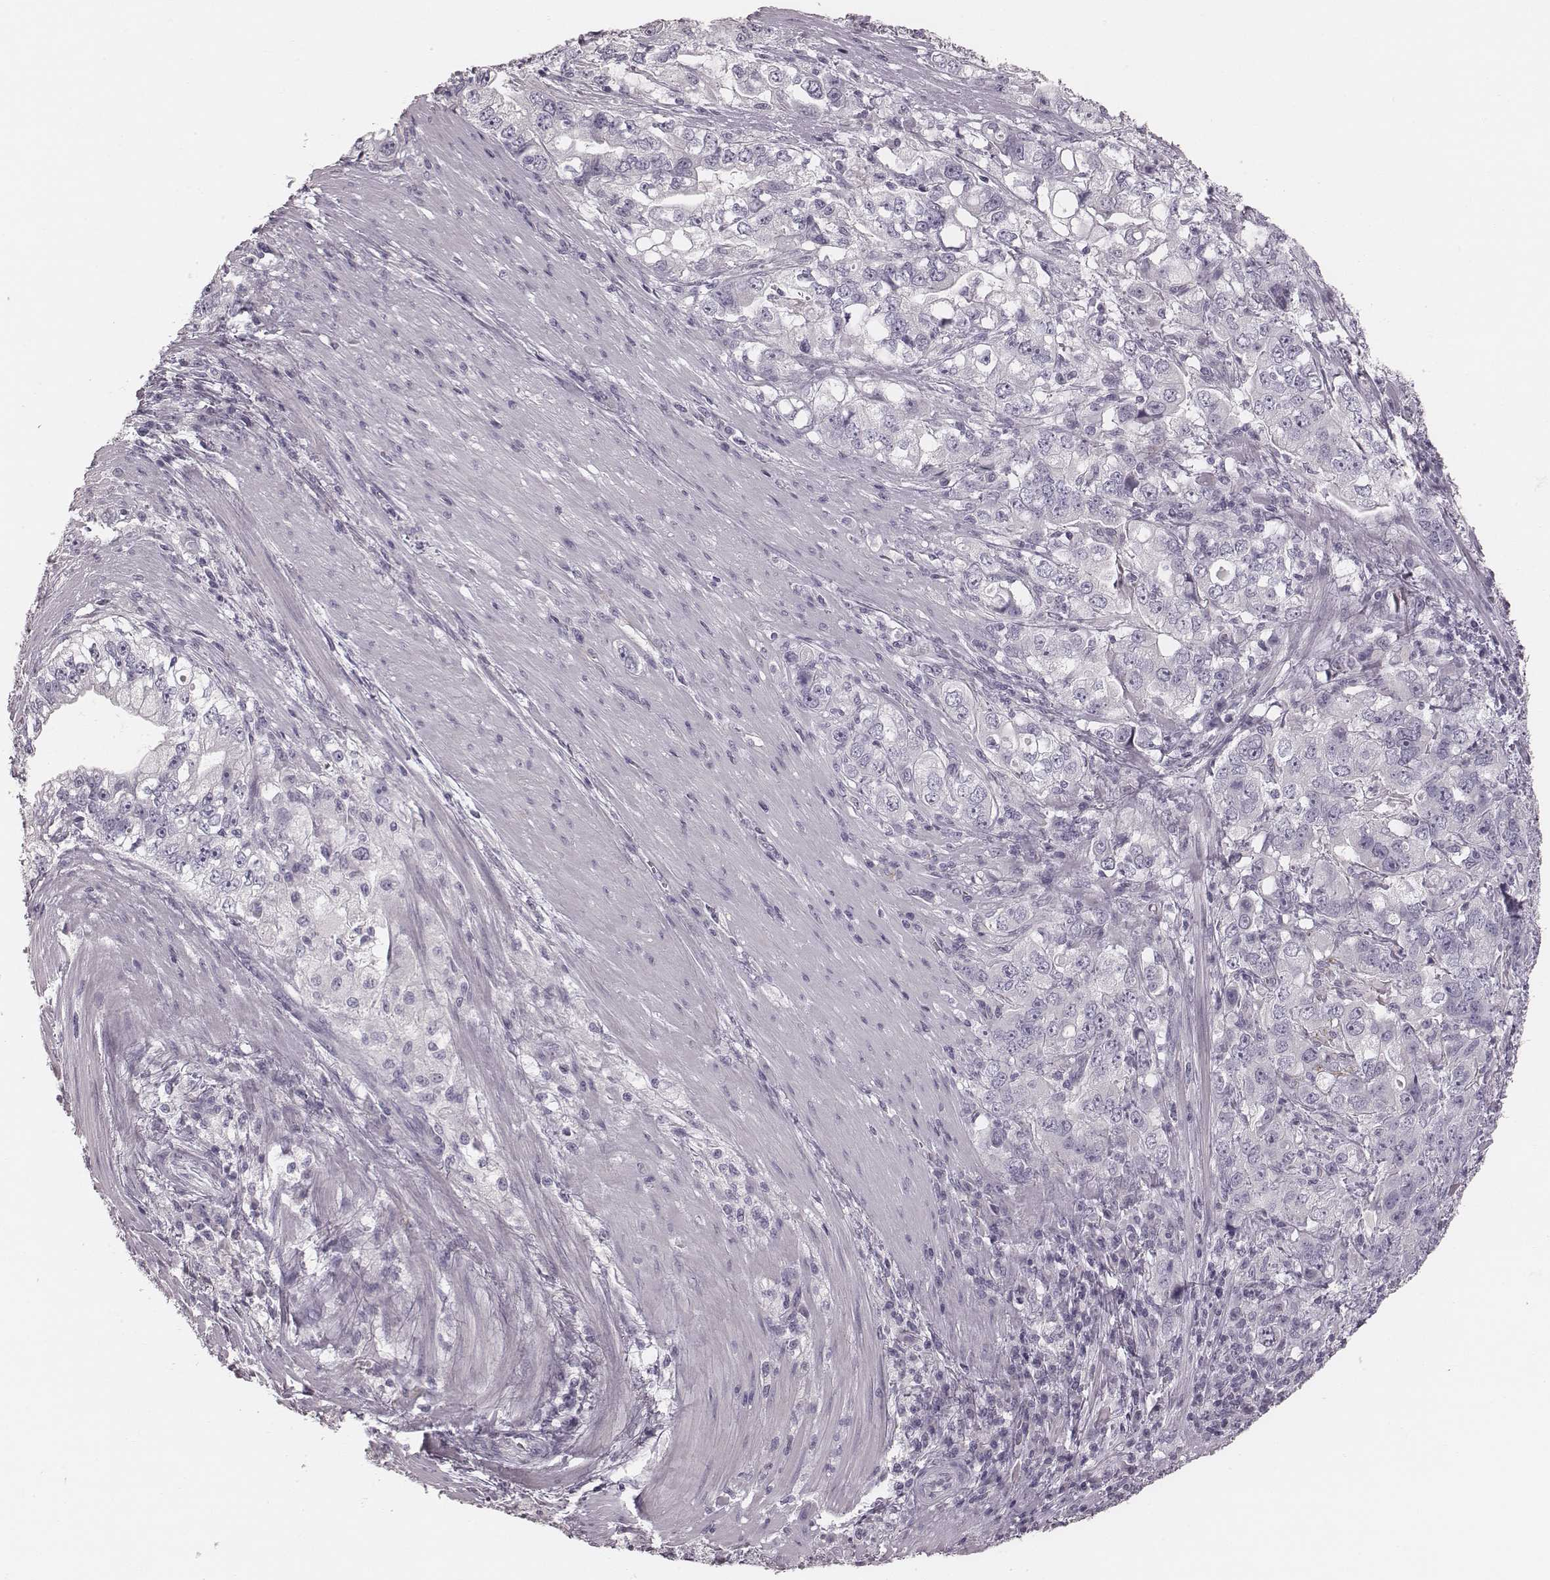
{"staining": {"intensity": "negative", "quantity": "none", "location": "none"}, "tissue": "stomach cancer", "cell_type": "Tumor cells", "image_type": "cancer", "snomed": [{"axis": "morphology", "description": "Adenocarcinoma, NOS"}, {"axis": "topography", "description": "Stomach, lower"}], "caption": "Immunohistochemistry micrograph of neoplastic tissue: adenocarcinoma (stomach) stained with DAB (3,3'-diaminobenzidine) reveals no significant protein positivity in tumor cells.", "gene": "SPA17", "patient": {"sex": "female", "age": 72}}